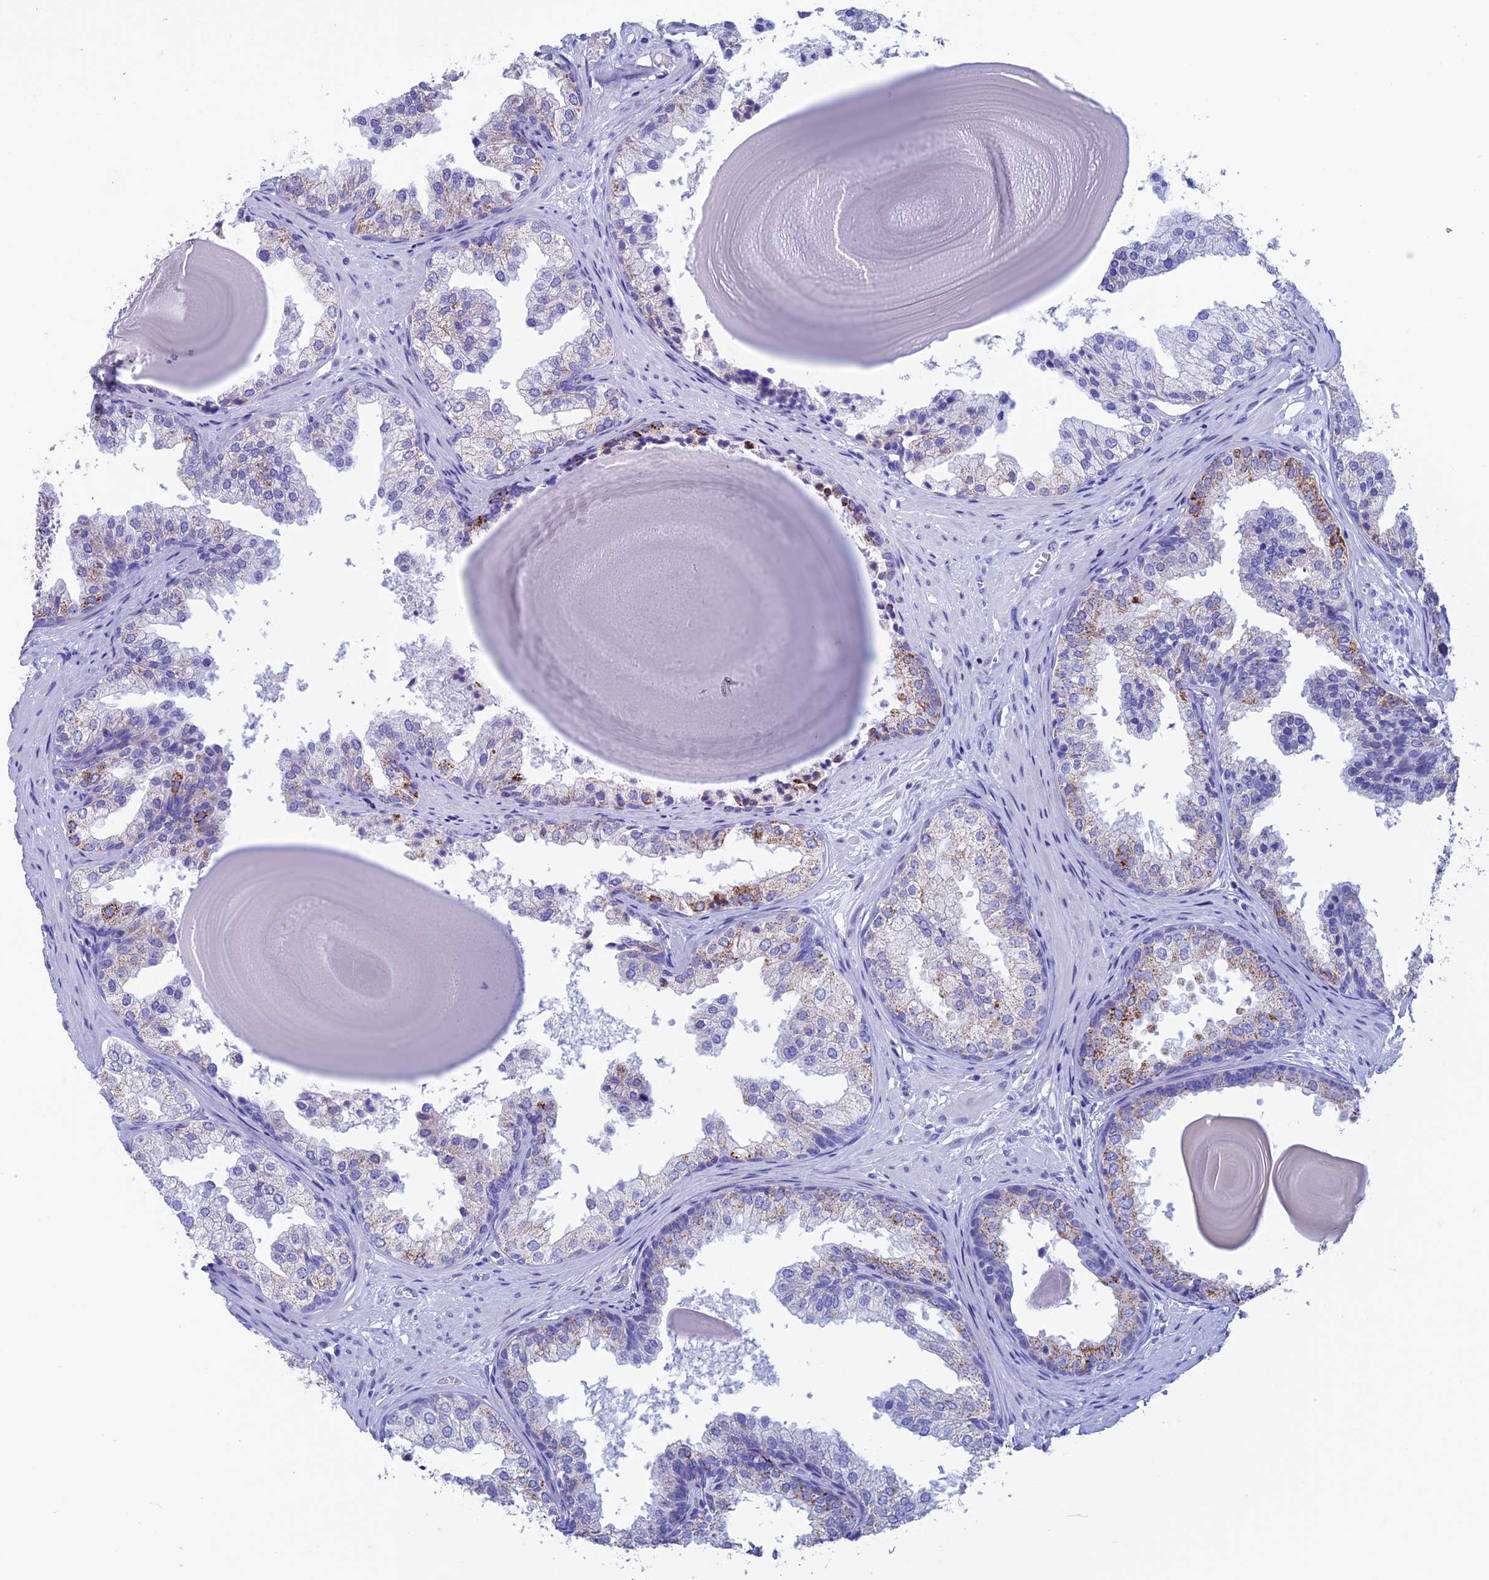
{"staining": {"intensity": "moderate", "quantity": "<25%", "location": "cytoplasmic/membranous"}, "tissue": "prostate", "cell_type": "Glandular cells", "image_type": "normal", "snomed": [{"axis": "morphology", "description": "Normal tissue, NOS"}, {"axis": "topography", "description": "Prostate"}], "caption": "Brown immunohistochemical staining in normal human prostate exhibits moderate cytoplasmic/membranous positivity in about <25% of glandular cells.", "gene": "NXPE4", "patient": {"sex": "male", "age": 48}}